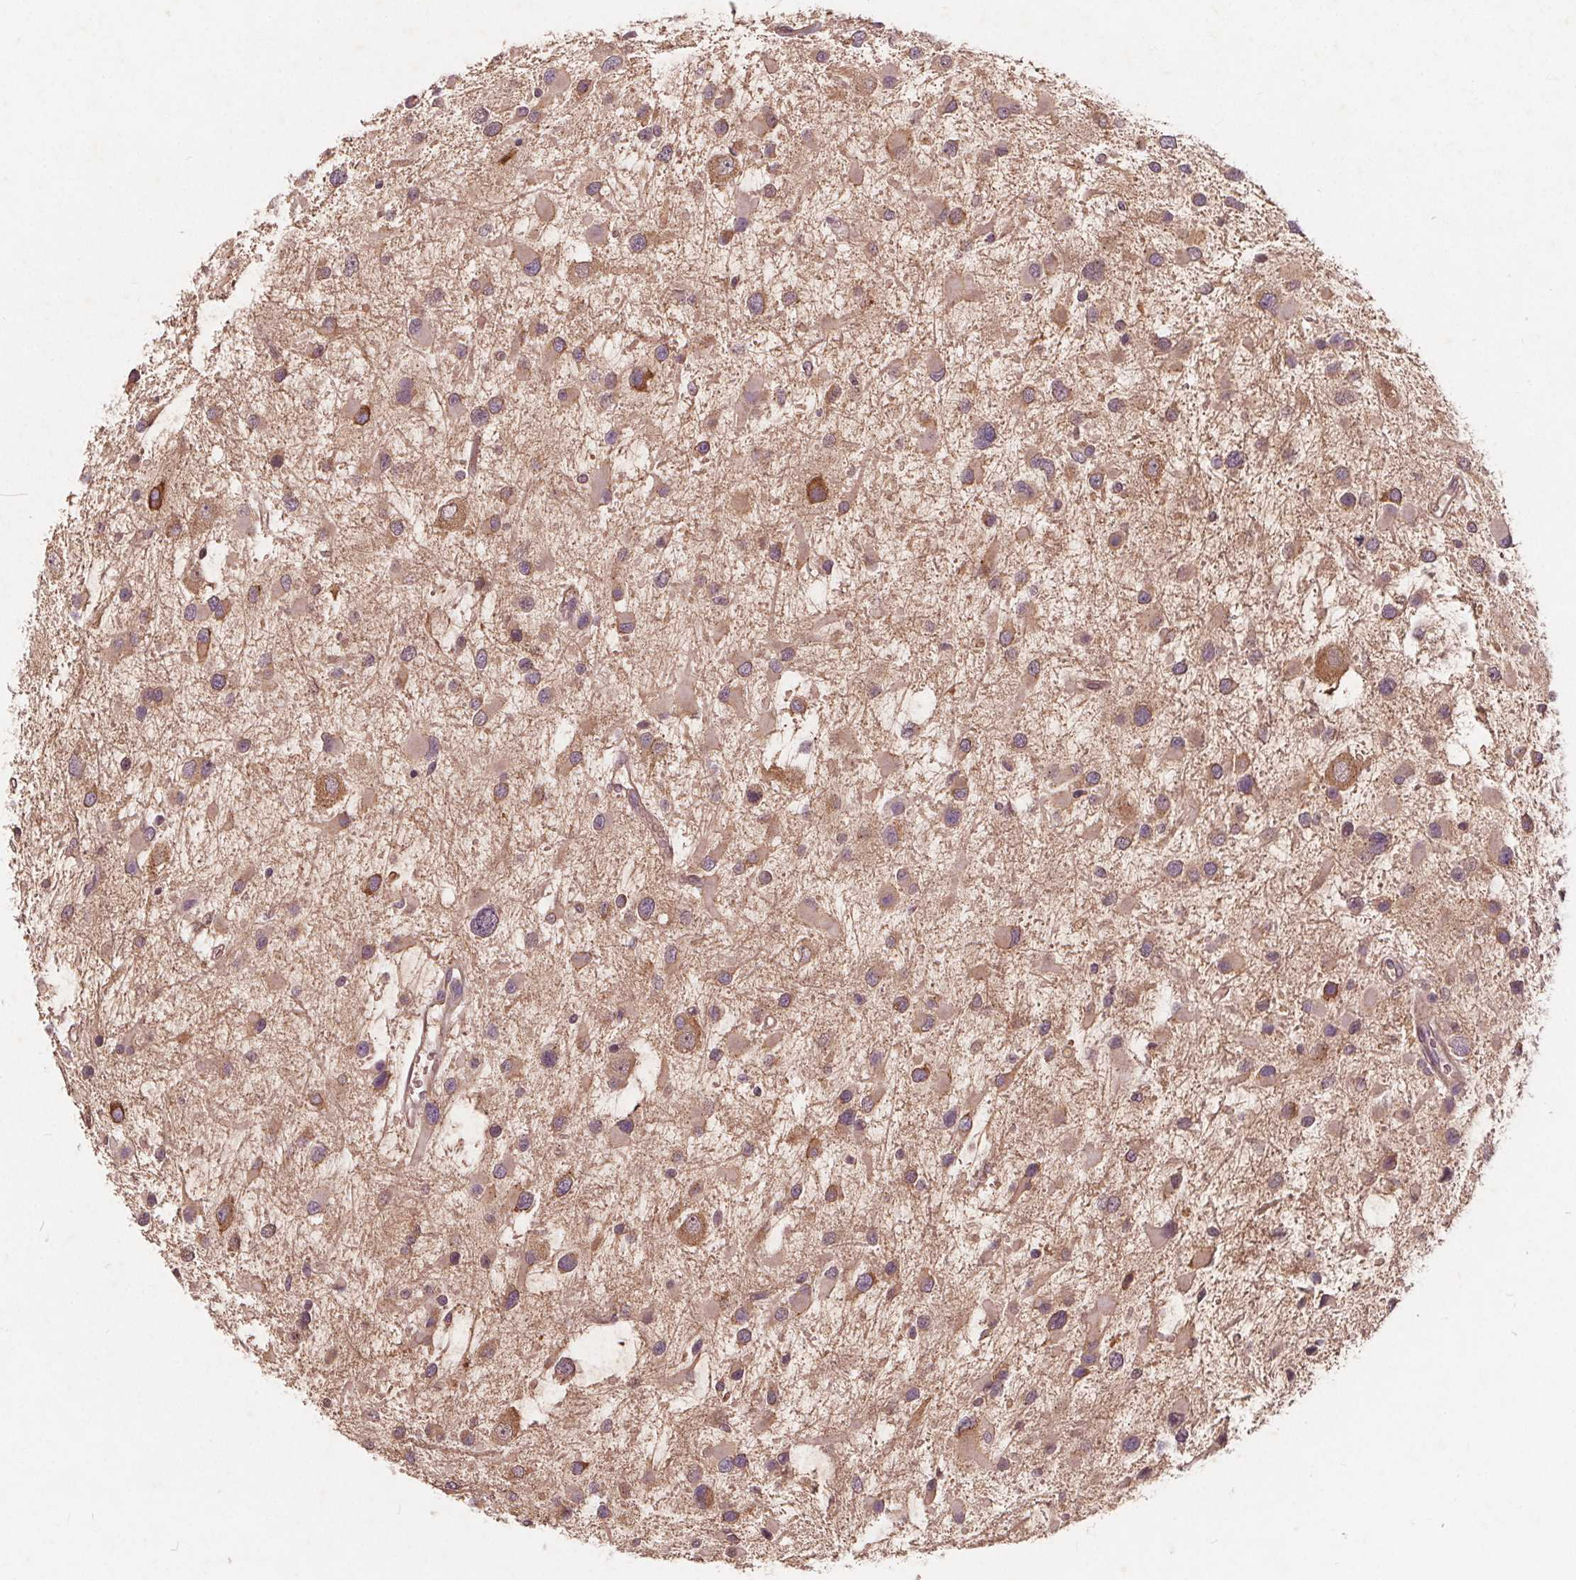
{"staining": {"intensity": "weak", "quantity": ">75%", "location": "cytoplasmic/membranous"}, "tissue": "glioma", "cell_type": "Tumor cells", "image_type": "cancer", "snomed": [{"axis": "morphology", "description": "Glioma, malignant, Low grade"}, {"axis": "topography", "description": "Brain"}], "caption": "A high-resolution photomicrograph shows immunohistochemistry staining of malignant low-grade glioma, which reveals weak cytoplasmic/membranous staining in approximately >75% of tumor cells.", "gene": "CSNK1G2", "patient": {"sex": "female", "age": 32}}